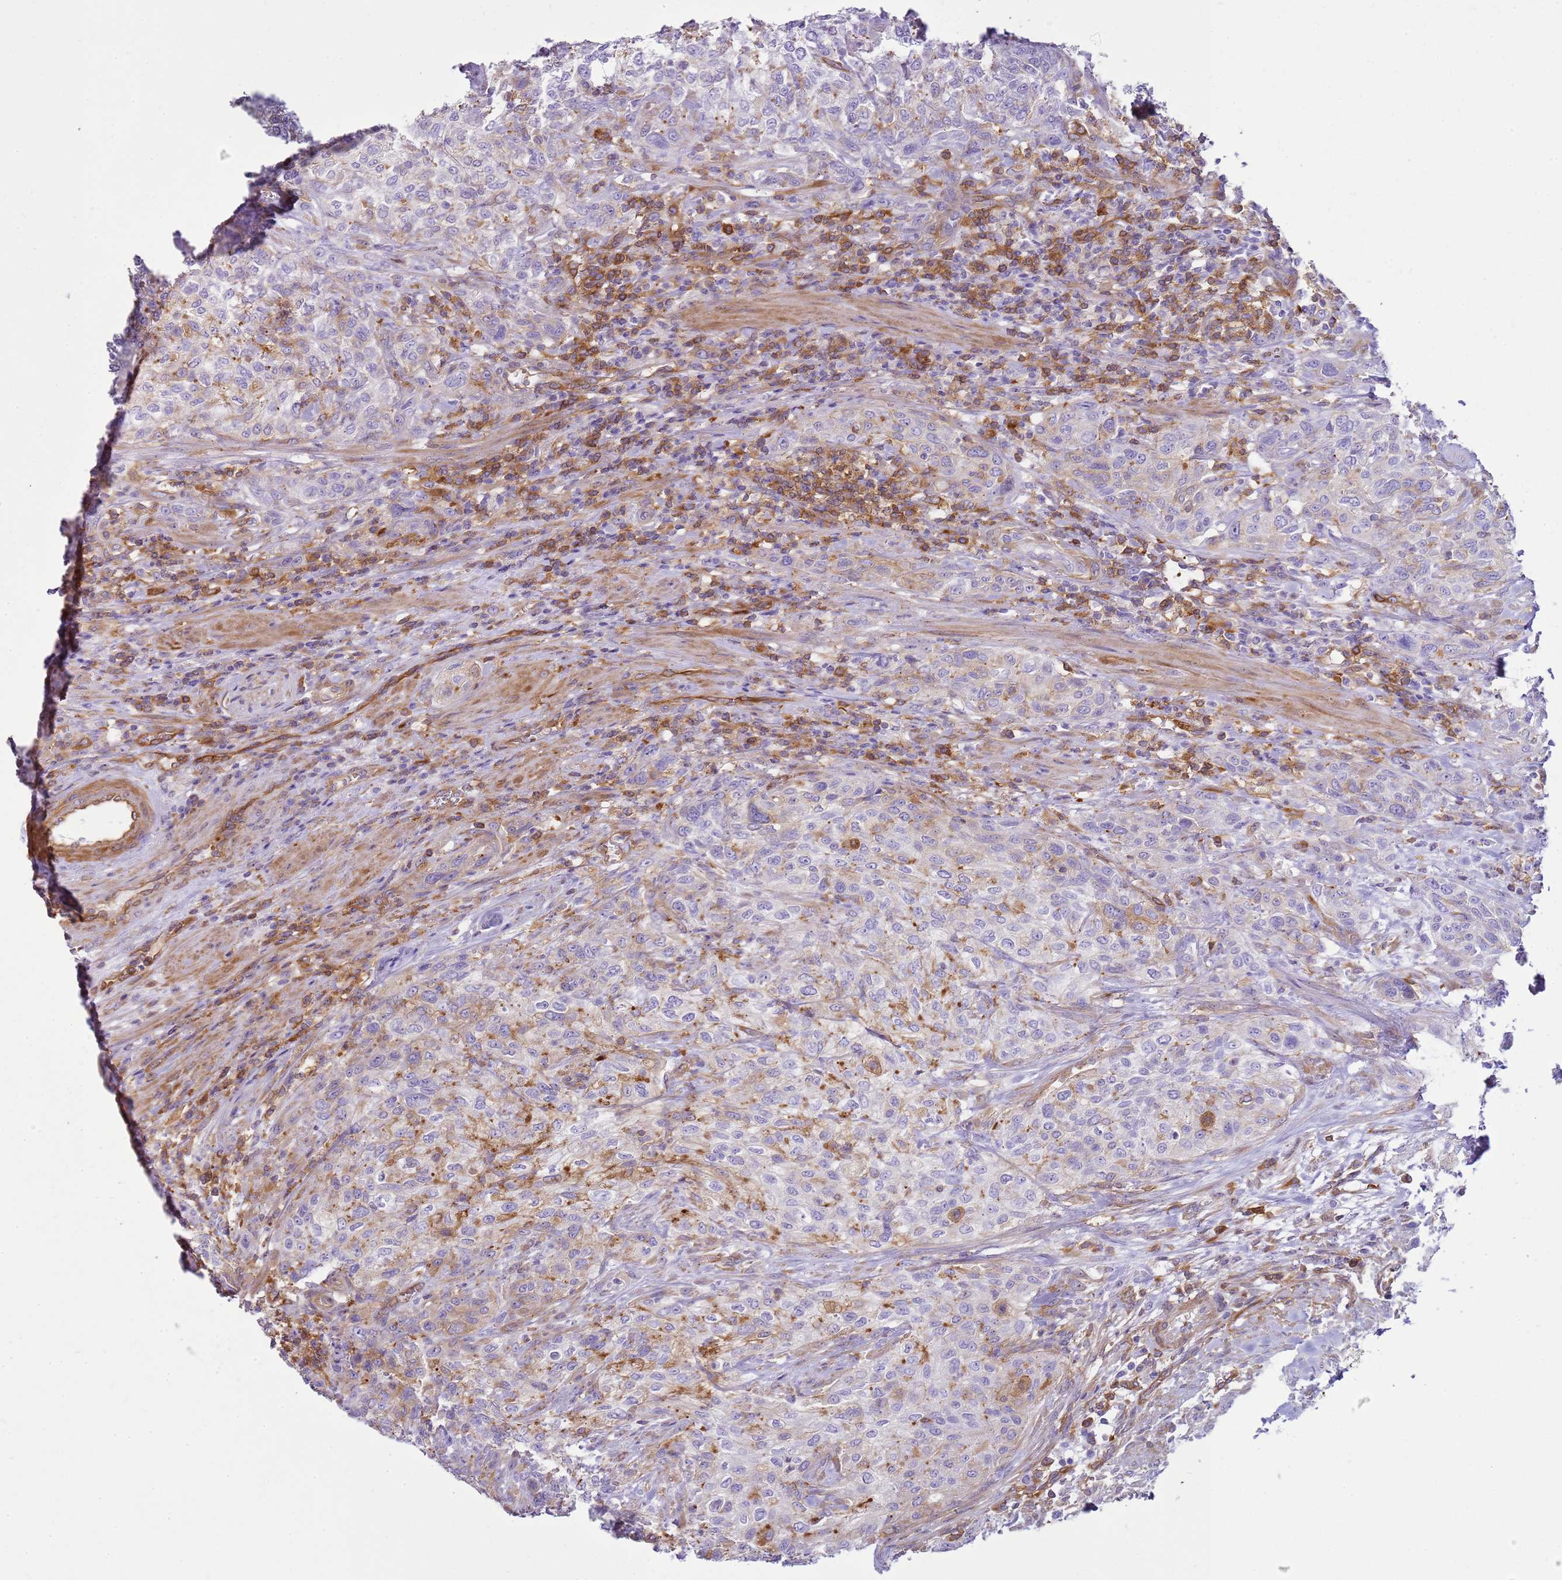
{"staining": {"intensity": "weak", "quantity": "<25%", "location": "cytoplasmic/membranous"}, "tissue": "urothelial cancer", "cell_type": "Tumor cells", "image_type": "cancer", "snomed": [{"axis": "morphology", "description": "Normal tissue, NOS"}, {"axis": "morphology", "description": "Urothelial carcinoma, NOS"}, {"axis": "topography", "description": "Urinary bladder"}, {"axis": "topography", "description": "Peripheral nerve tissue"}], "caption": "Transitional cell carcinoma stained for a protein using immunohistochemistry shows no staining tumor cells.", "gene": "SNX21", "patient": {"sex": "male", "age": 35}}